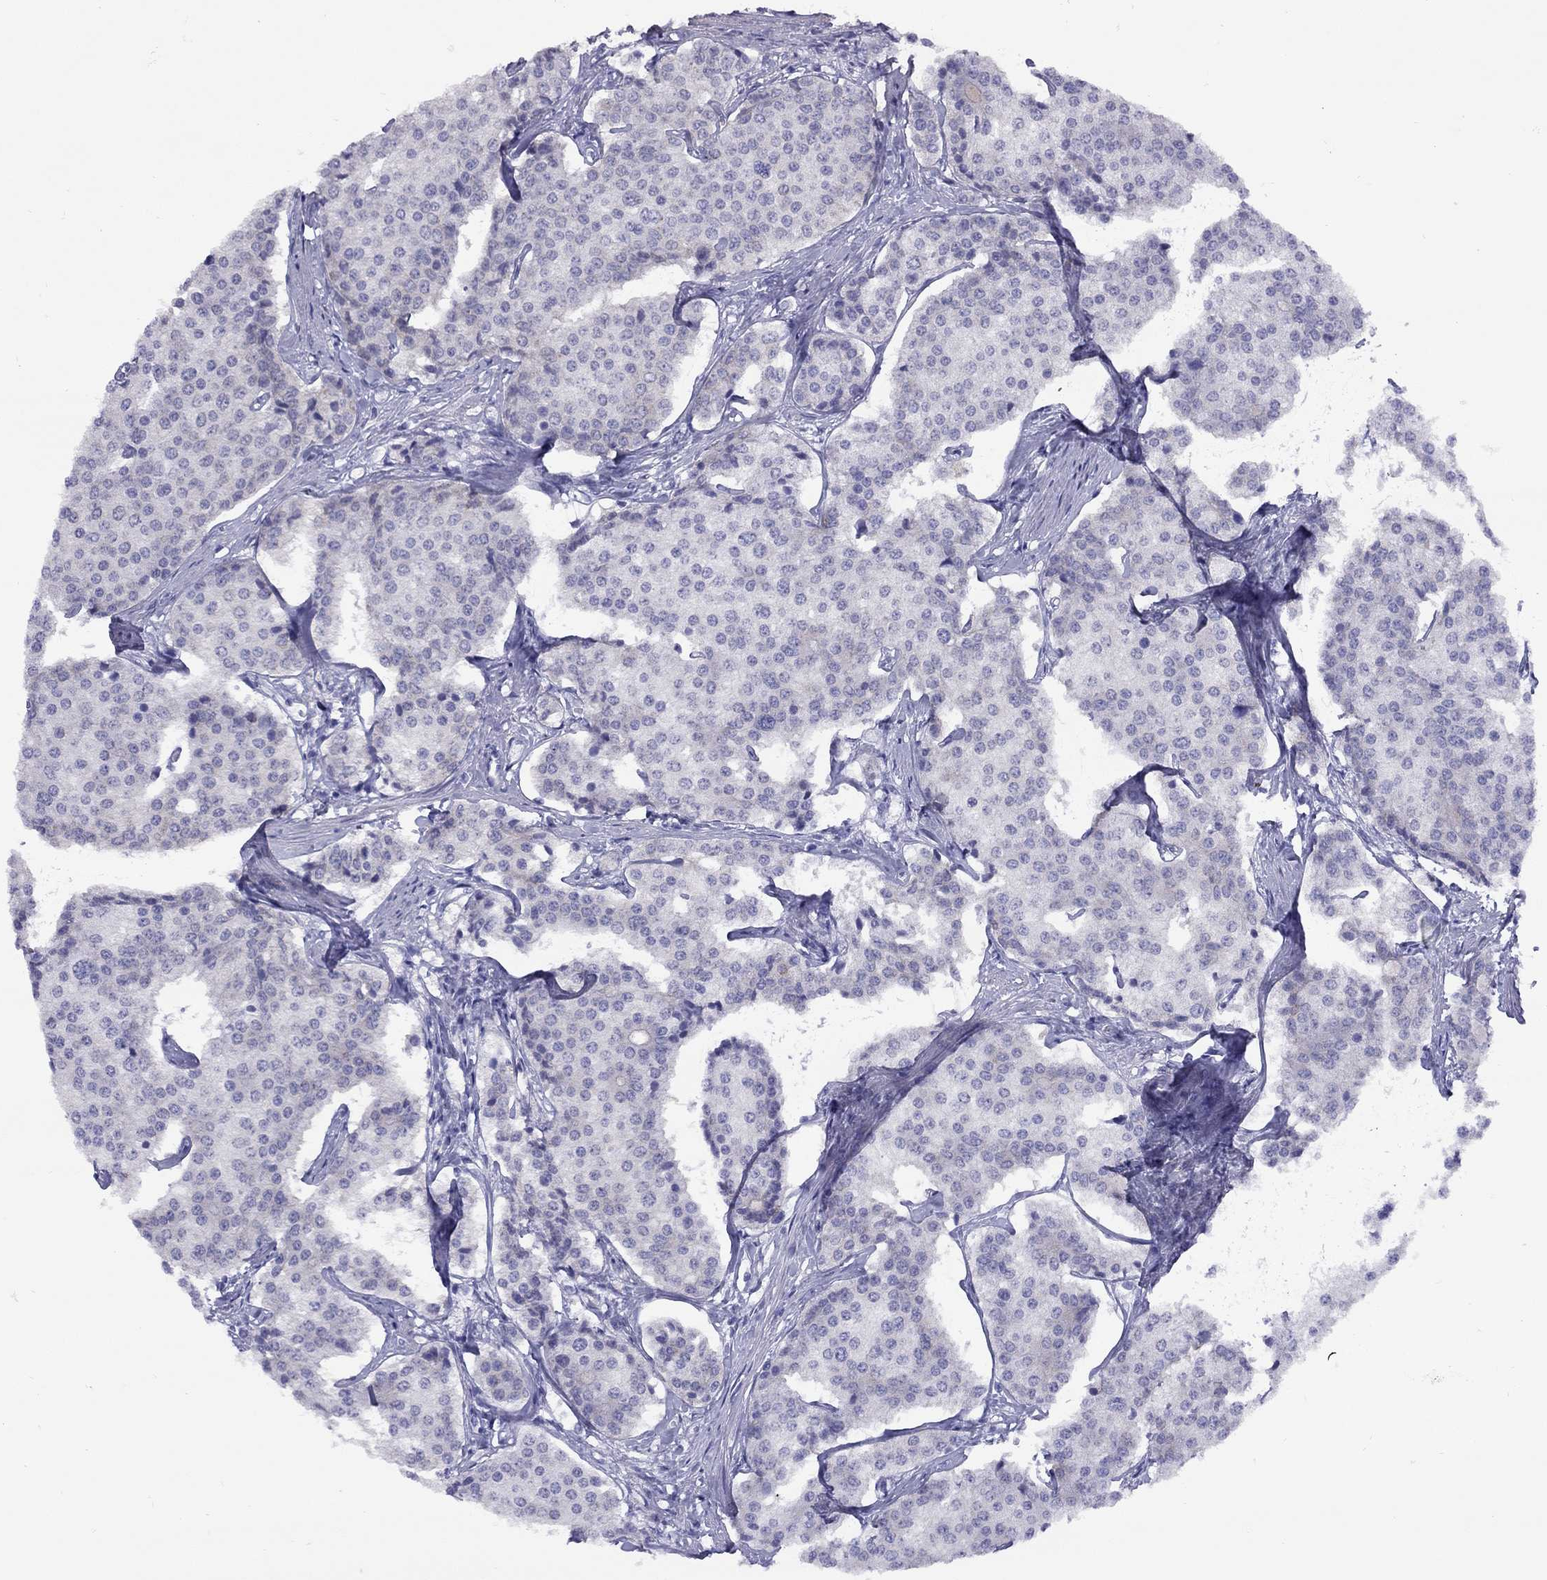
{"staining": {"intensity": "negative", "quantity": "none", "location": "none"}, "tissue": "carcinoid", "cell_type": "Tumor cells", "image_type": "cancer", "snomed": [{"axis": "morphology", "description": "Carcinoid, malignant, NOS"}, {"axis": "topography", "description": "Small intestine"}], "caption": "A high-resolution photomicrograph shows IHC staining of carcinoid, which displays no significant staining in tumor cells.", "gene": "GRIA2", "patient": {"sex": "female", "age": 65}}